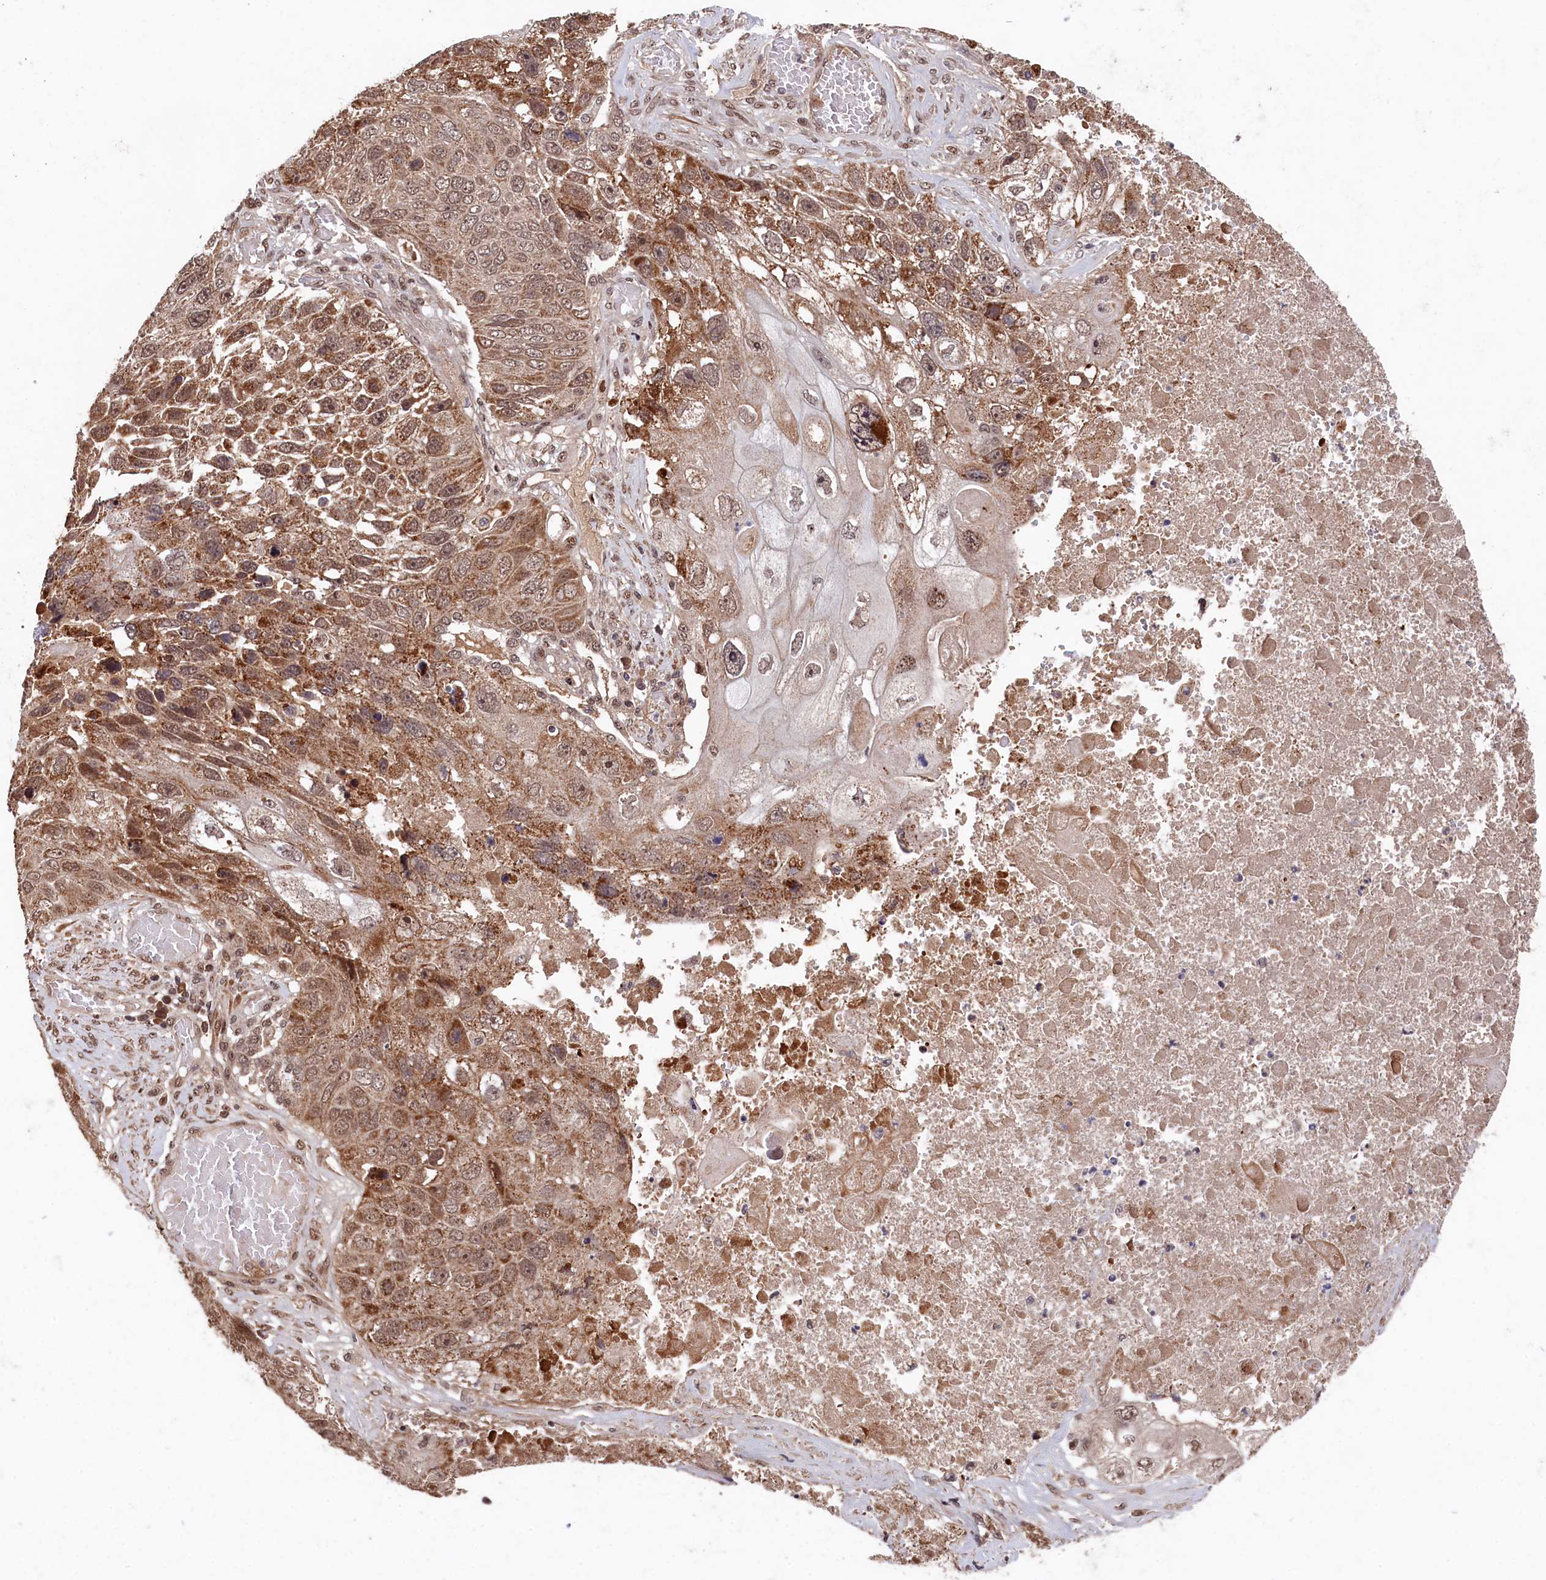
{"staining": {"intensity": "strong", "quantity": ">75%", "location": "cytoplasmic/membranous,nuclear"}, "tissue": "lung cancer", "cell_type": "Tumor cells", "image_type": "cancer", "snomed": [{"axis": "morphology", "description": "Squamous cell carcinoma, NOS"}, {"axis": "topography", "description": "Lung"}], "caption": "A brown stain highlights strong cytoplasmic/membranous and nuclear staining of a protein in human lung squamous cell carcinoma tumor cells. The staining was performed using DAB (3,3'-diaminobenzidine), with brown indicating positive protein expression. Nuclei are stained blue with hematoxylin.", "gene": "CLPX", "patient": {"sex": "male", "age": 61}}